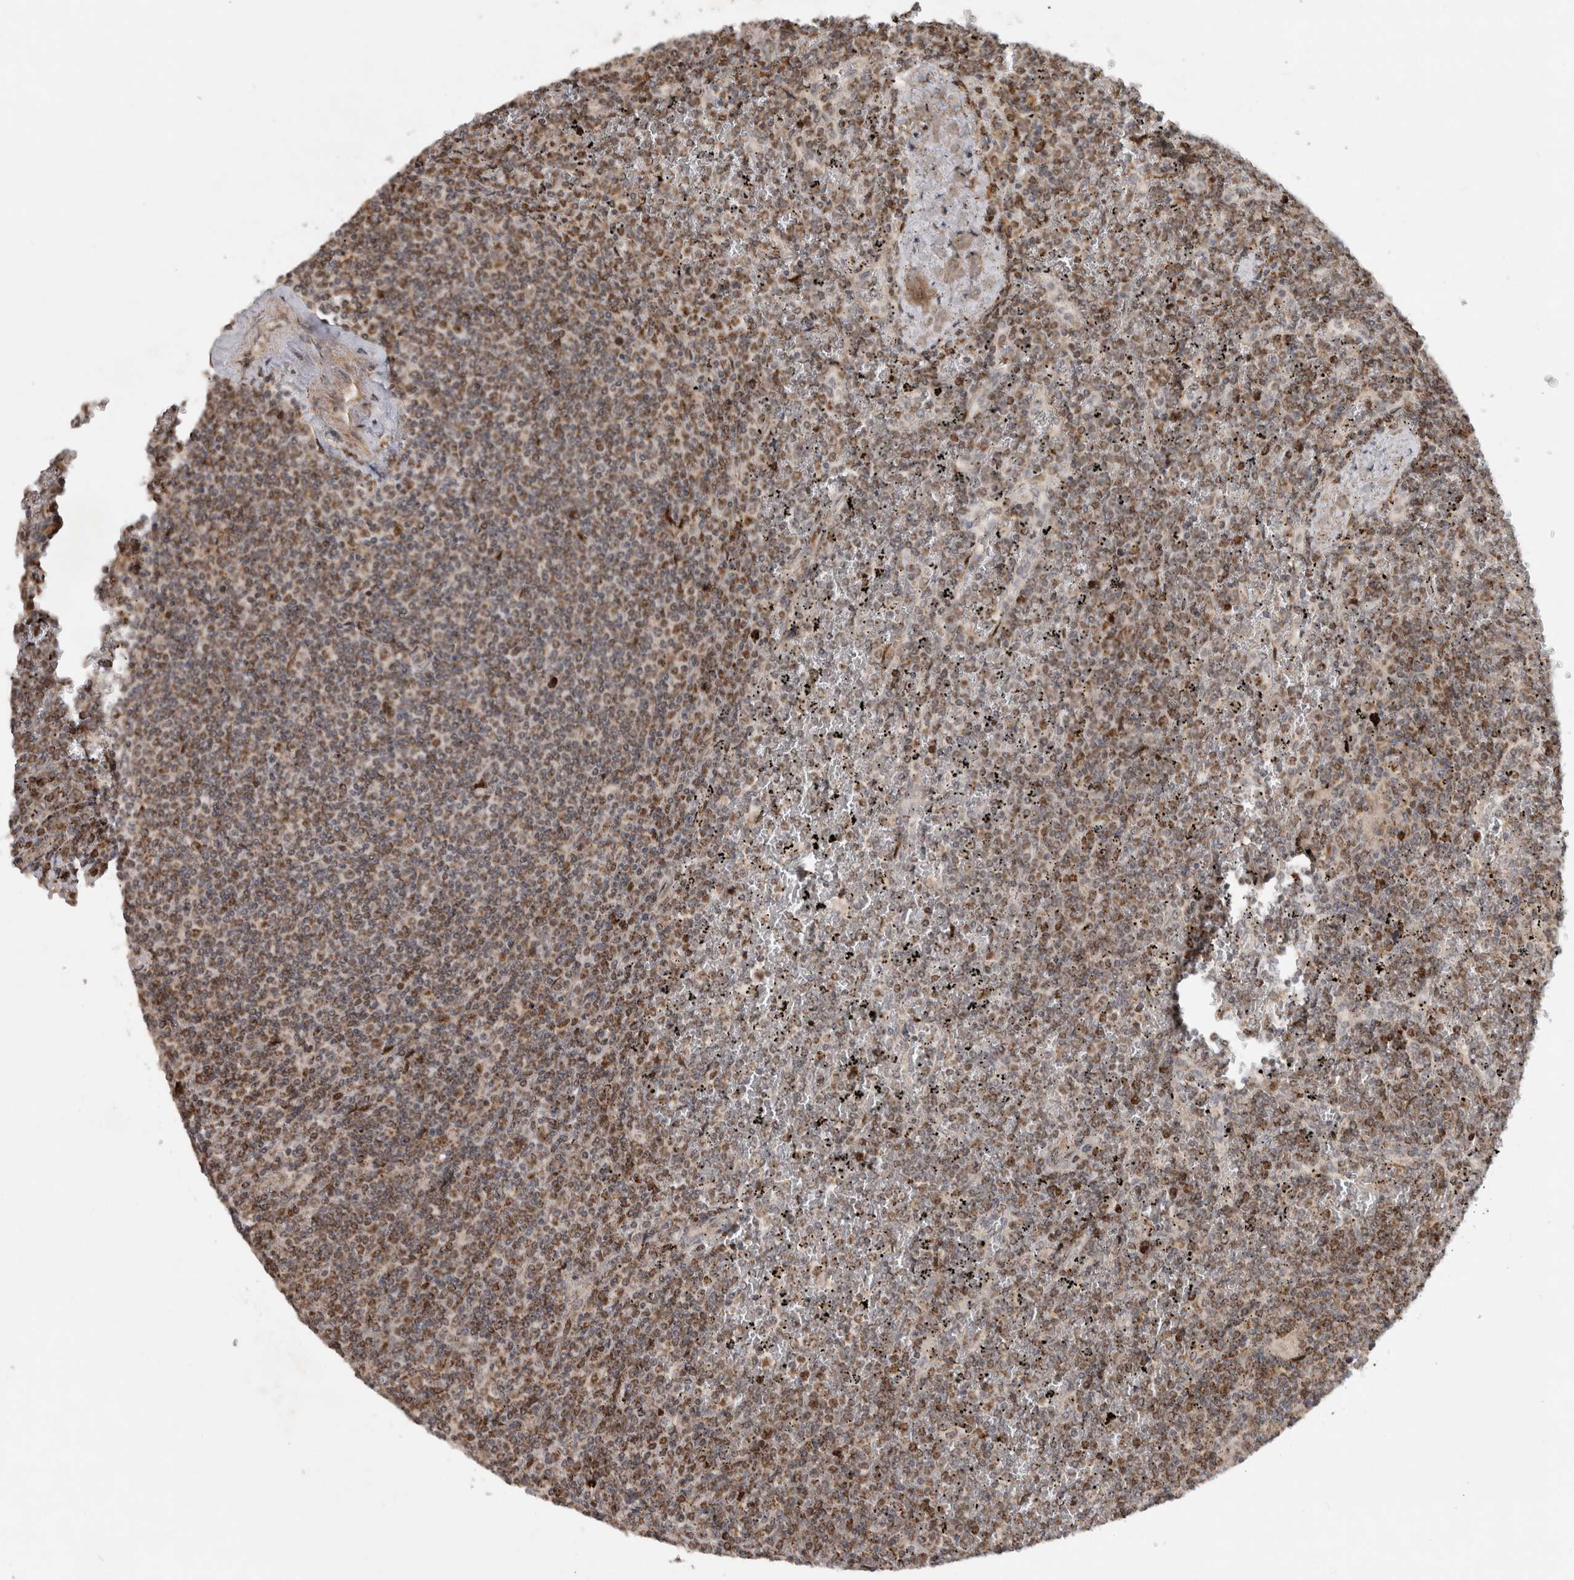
{"staining": {"intensity": "moderate", "quantity": "25%-75%", "location": "nuclear"}, "tissue": "lymphoma", "cell_type": "Tumor cells", "image_type": "cancer", "snomed": [{"axis": "morphology", "description": "Malignant lymphoma, non-Hodgkin's type, Low grade"}, {"axis": "topography", "description": "Spleen"}], "caption": "Malignant lymphoma, non-Hodgkin's type (low-grade) was stained to show a protein in brown. There is medium levels of moderate nuclear expression in approximately 25%-75% of tumor cells. (DAB (3,3'-diaminobenzidine) IHC with brightfield microscopy, high magnification).", "gene": "INSRR", "patient": {"sex": "female", "age": 19}}